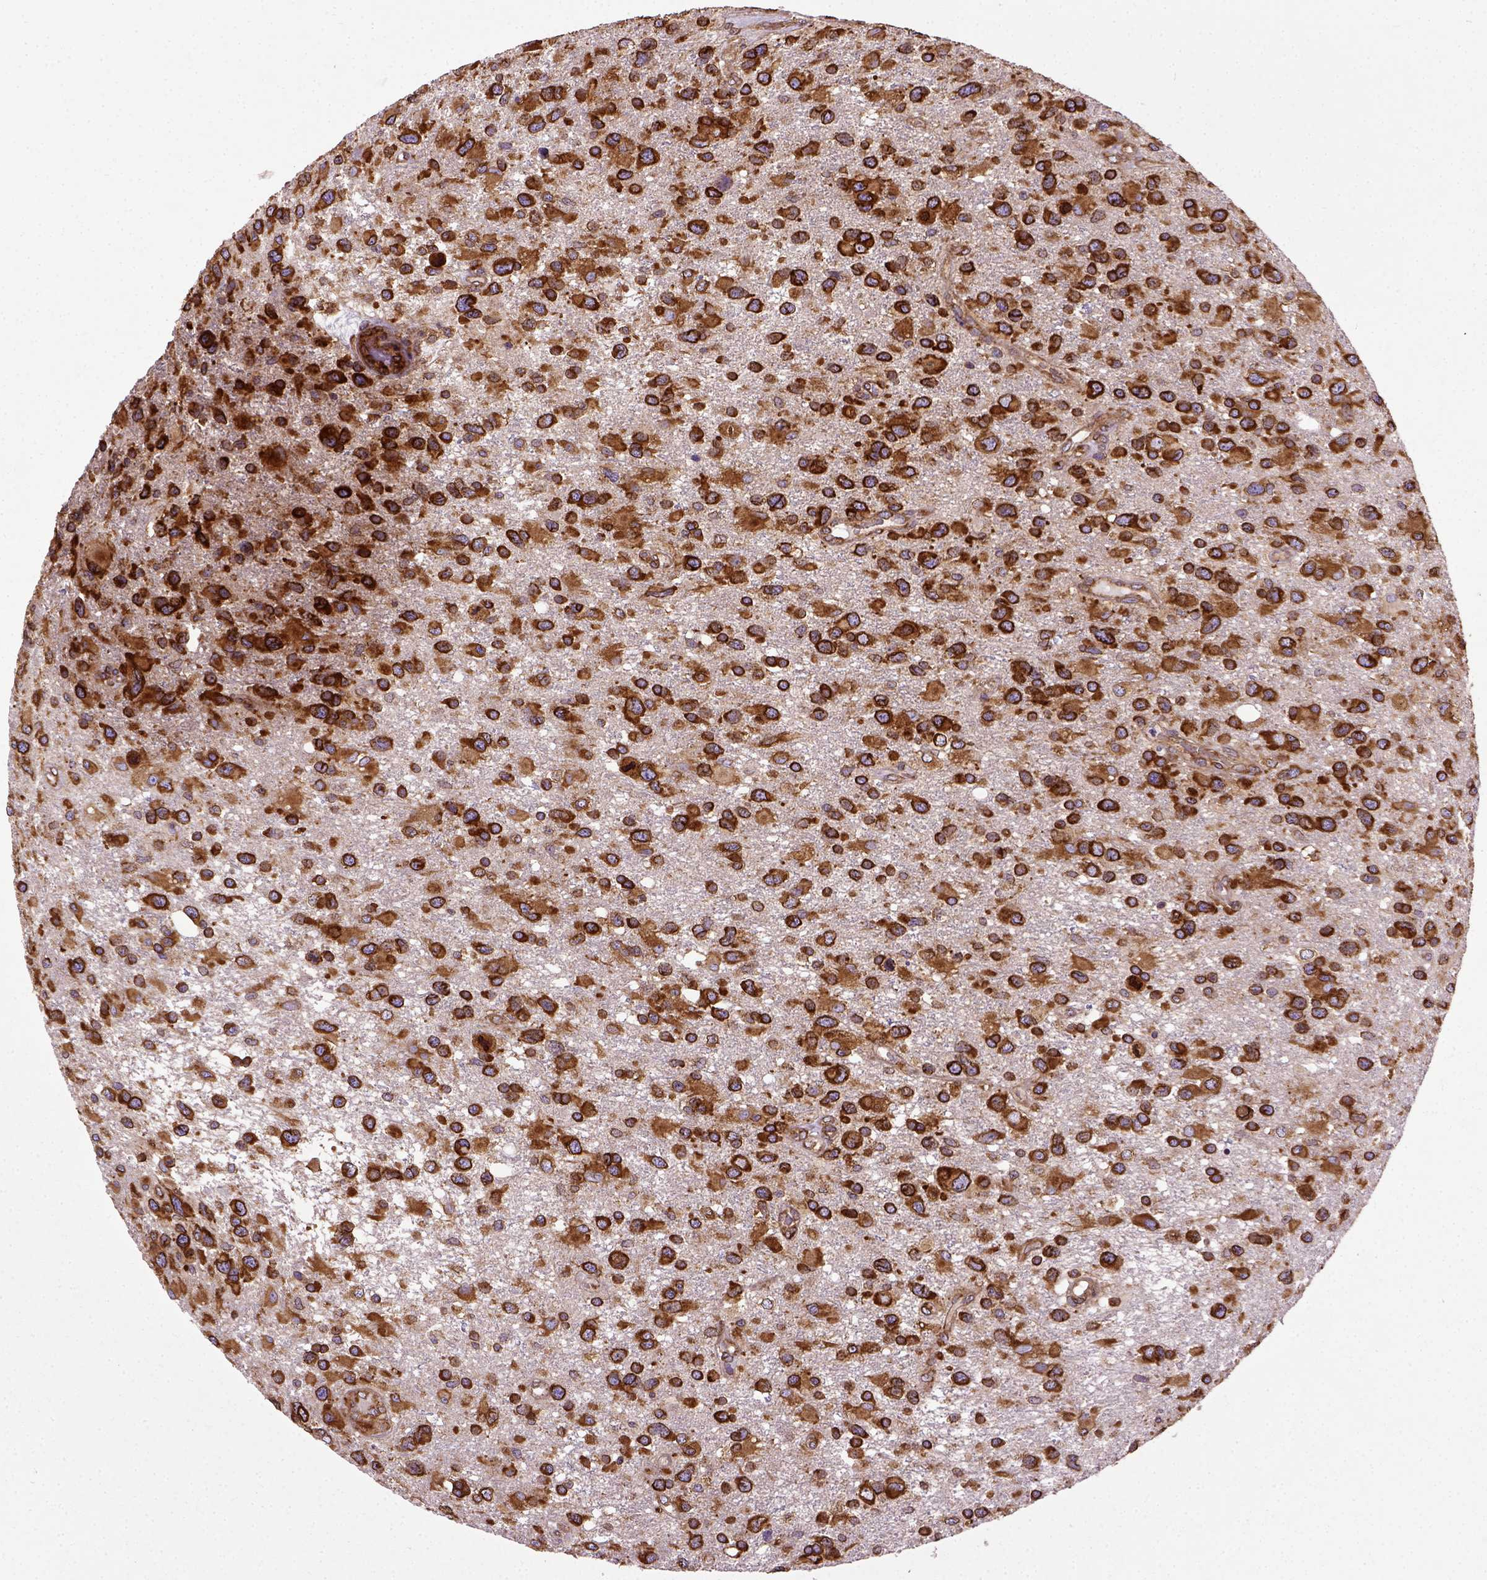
{"staining": {"intensity": "strong", "quantity": ">75%", "location": "cytoplasmic/membranous"}, "tissue": "glioma", "cell_type": "Tumor cells", "image_type": "cancer", "snomed": [{"axis": "morphology", "description": "Glioma, malignant, NOS"}, {"axis": "morphology", "description": "Glioma, malignant, High grade"}, {"axis": "topography", "description": "Brain"}], "caption": "A high amount of strong cytoplasmic/membranous positivity is seen in approximately >75% of tumor cells in malignant high-grade glioma tissue.", "gene": "CAPRIN1", "patient": {"sex": "female", "age": 71}}